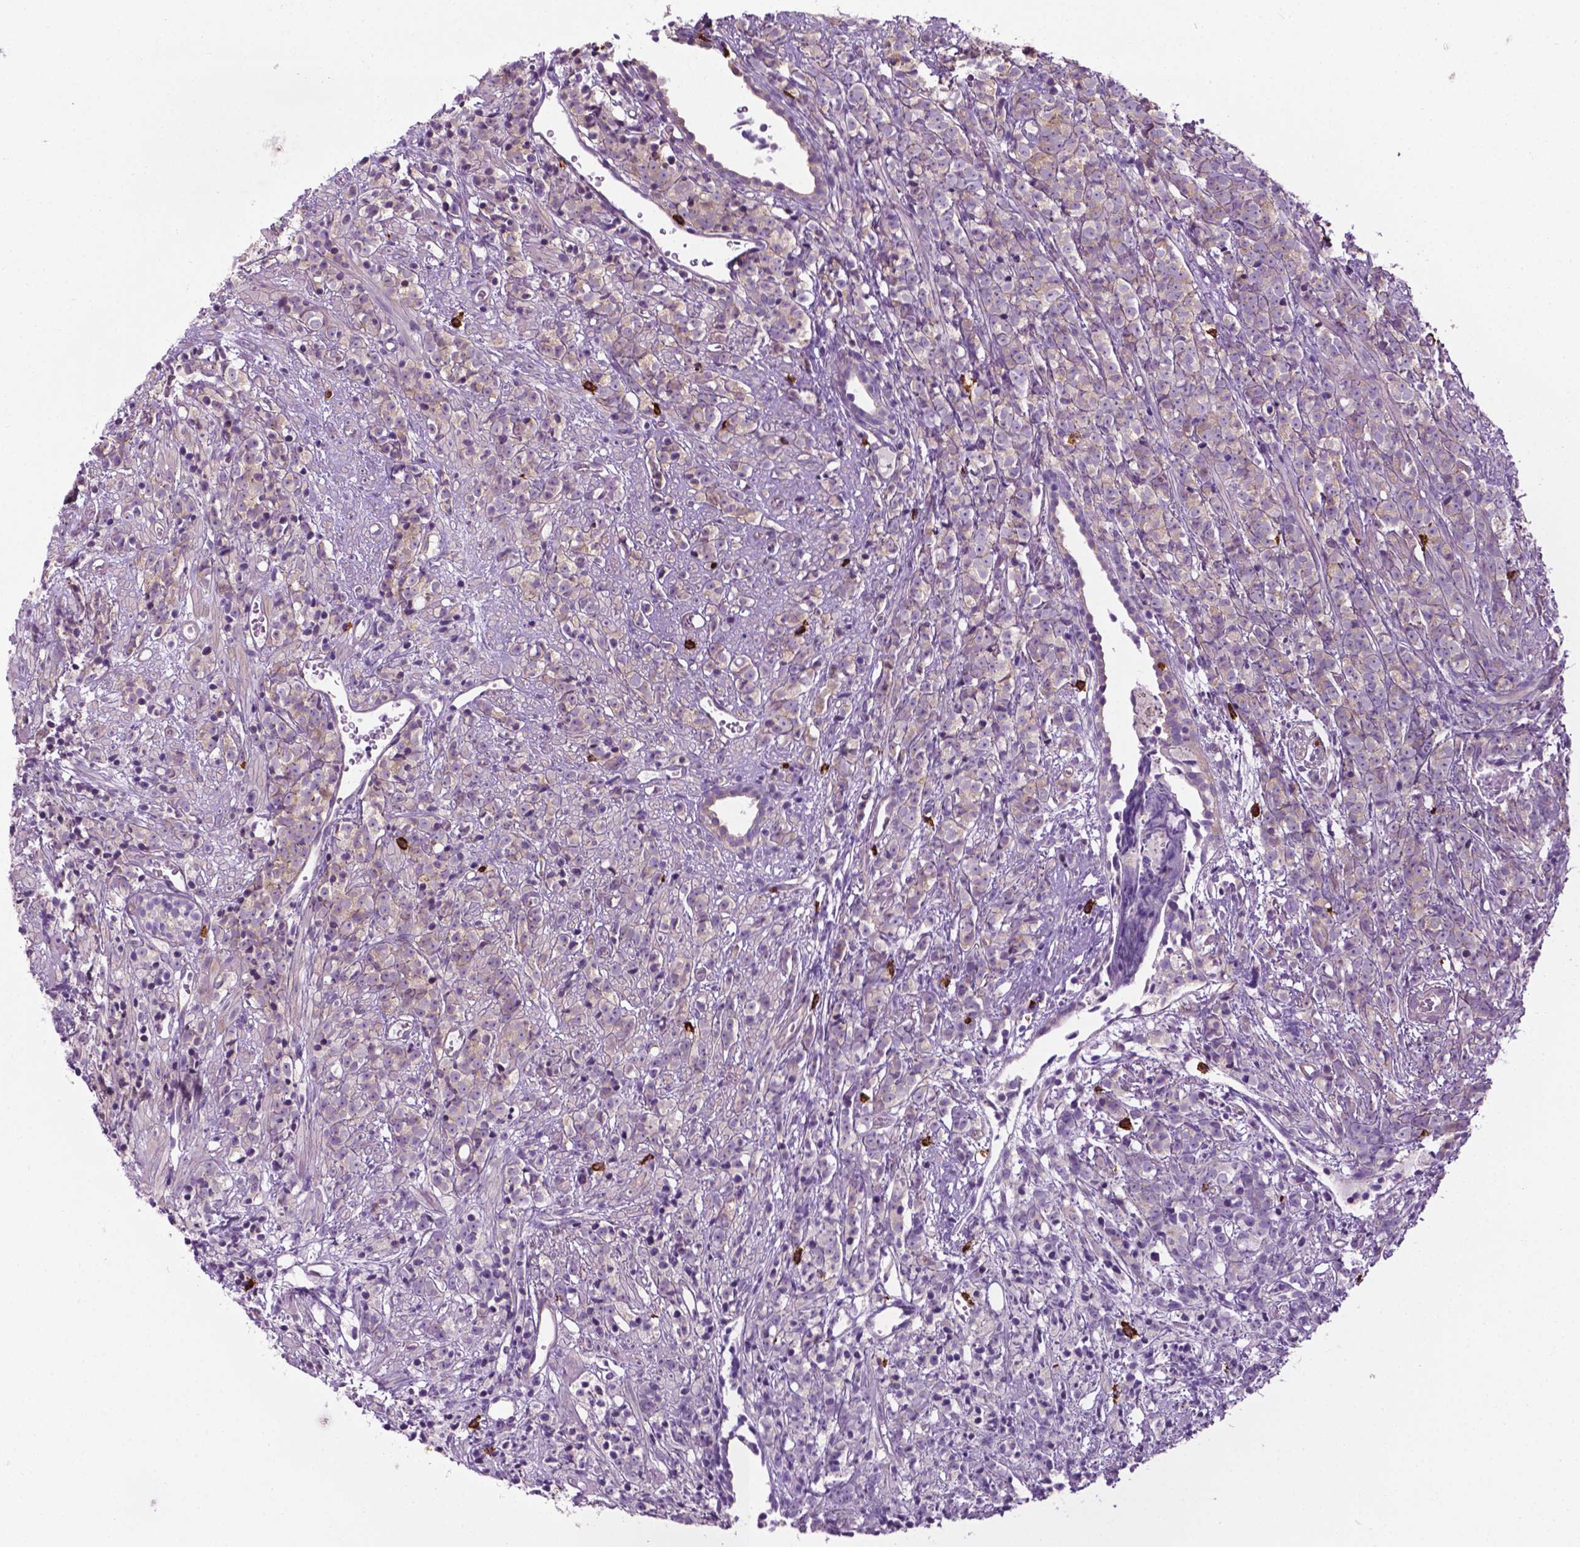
{"staining": {"intensity": "weak", "quantity": "25%-75%", "location": "cytoplasmic/membranous"}, "tissue": "prostate cancer", "cell_type": "Tumor cells", "image_type": "cancer", "snomed": [{"axis": "morphology", "description": "Adenocarcinoma, High grade"}, {"axis": "topography", "description": "Prostate"}], "caption": "Brown immunohistochemical staining in high-grade adenocarcinoma (prostate) reveals weak cytoplasmic/membranous staining in about 25%-75% of tumor cells. The staining is performed using DAB brown chromogen to label protein expression. The nuclei are counter-stained blue using hematoxylin.", "gene": "SPECC1L", "patient": {"sex": "male", "age": 81}}